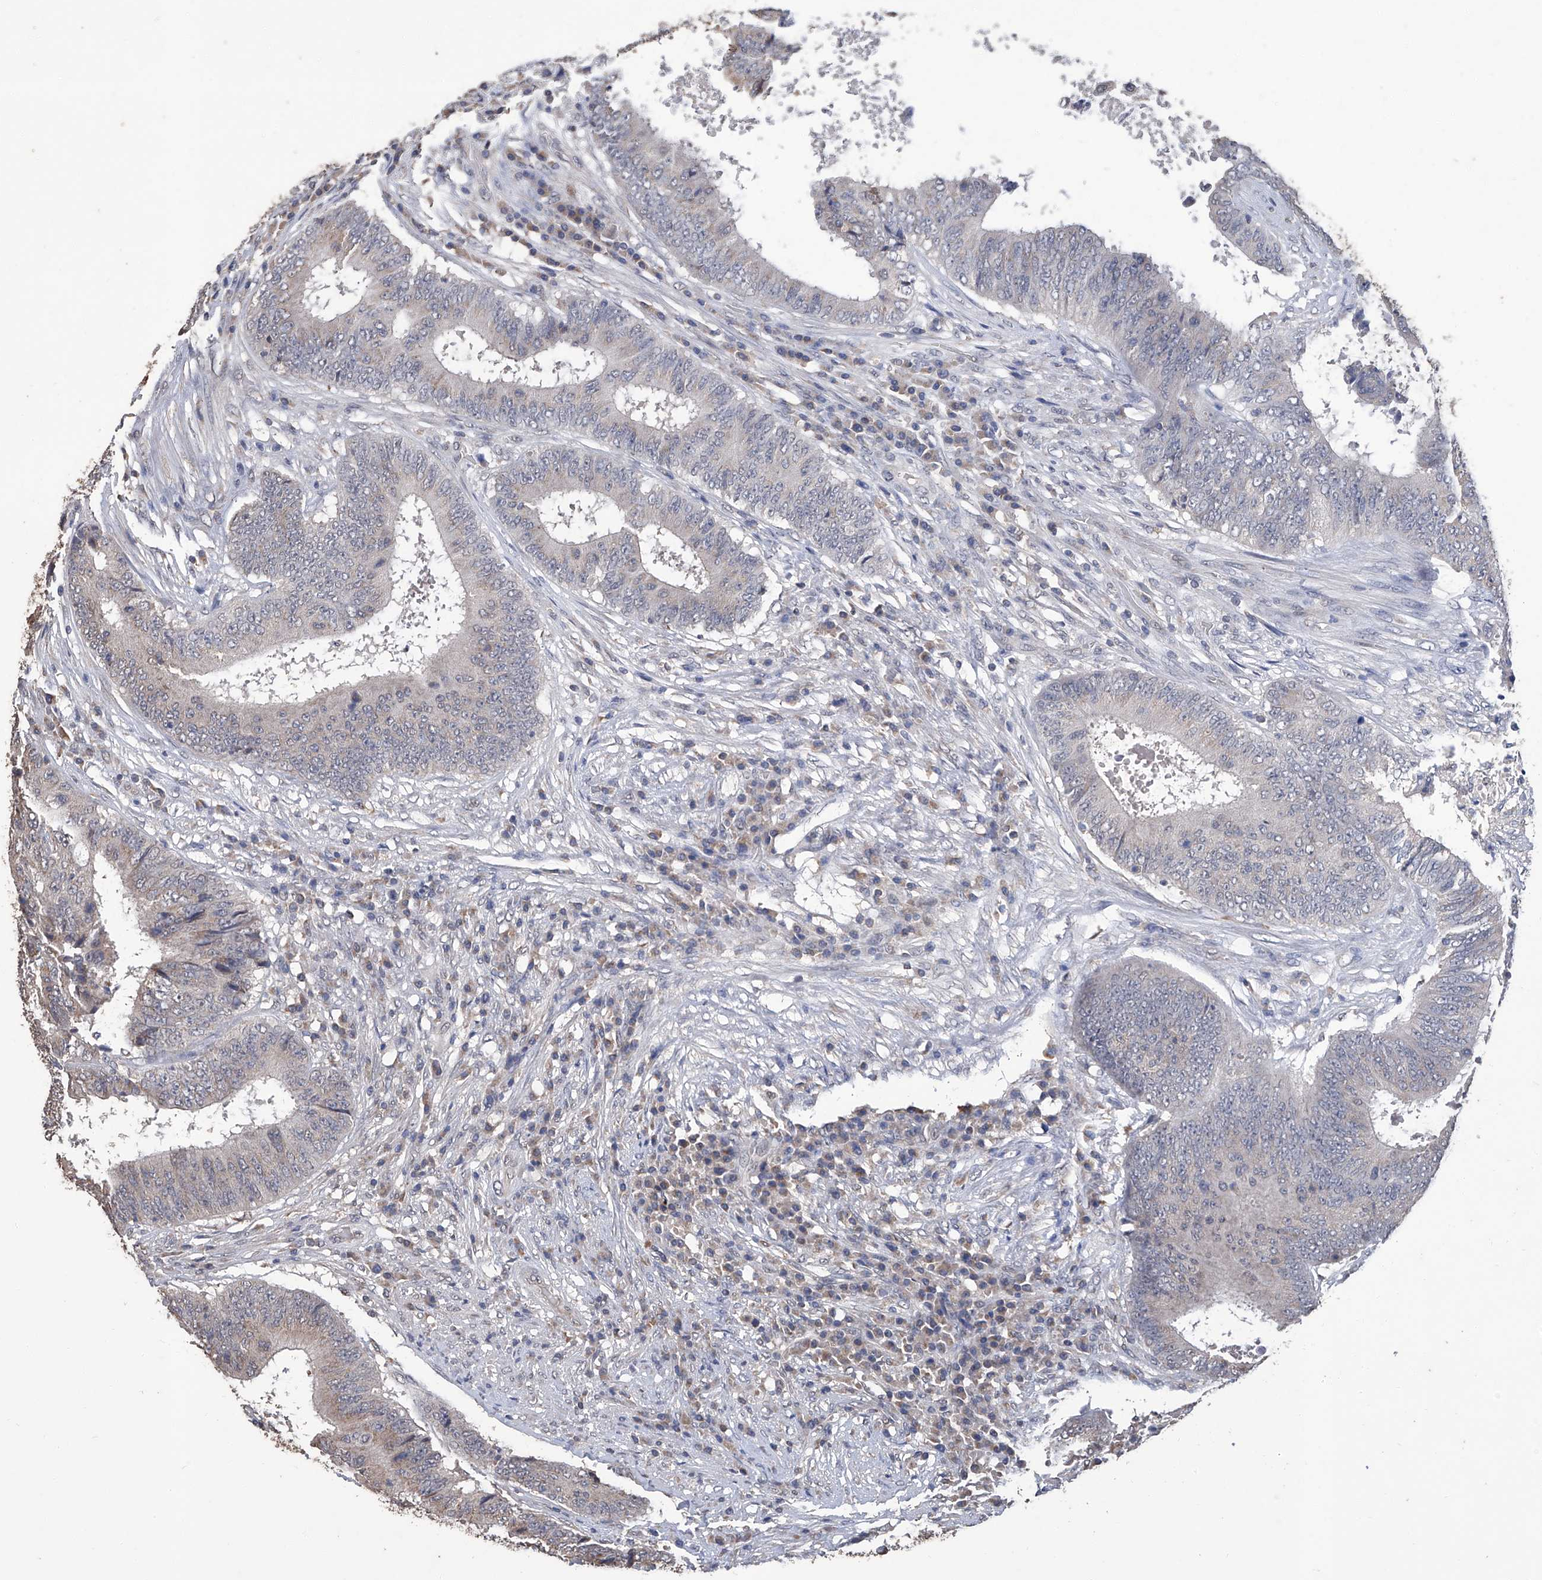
{"staining": {"intensity": "negative", "quantity": "none", "location": "none"}, "tissue": "colorectal cancer", "cell_type": "Tumor cells", "image_type": "cancer", "snomed": [{"axis": "morphology", "description": "Adenocarcinoma, NOS"}, {"axis": "topography", "description": "Rectum"}], "caption": "High magnification brightfield microscopy of colorectal cancer (adenocarcinoma) stained with DAB (3,3'-diaminobenzidine) (brown) and counterstained with hematoxylin (blue): tumor cells show no significant positivity.", "gene": "GPT", "patient": {"sex": "male", "age": 72}}